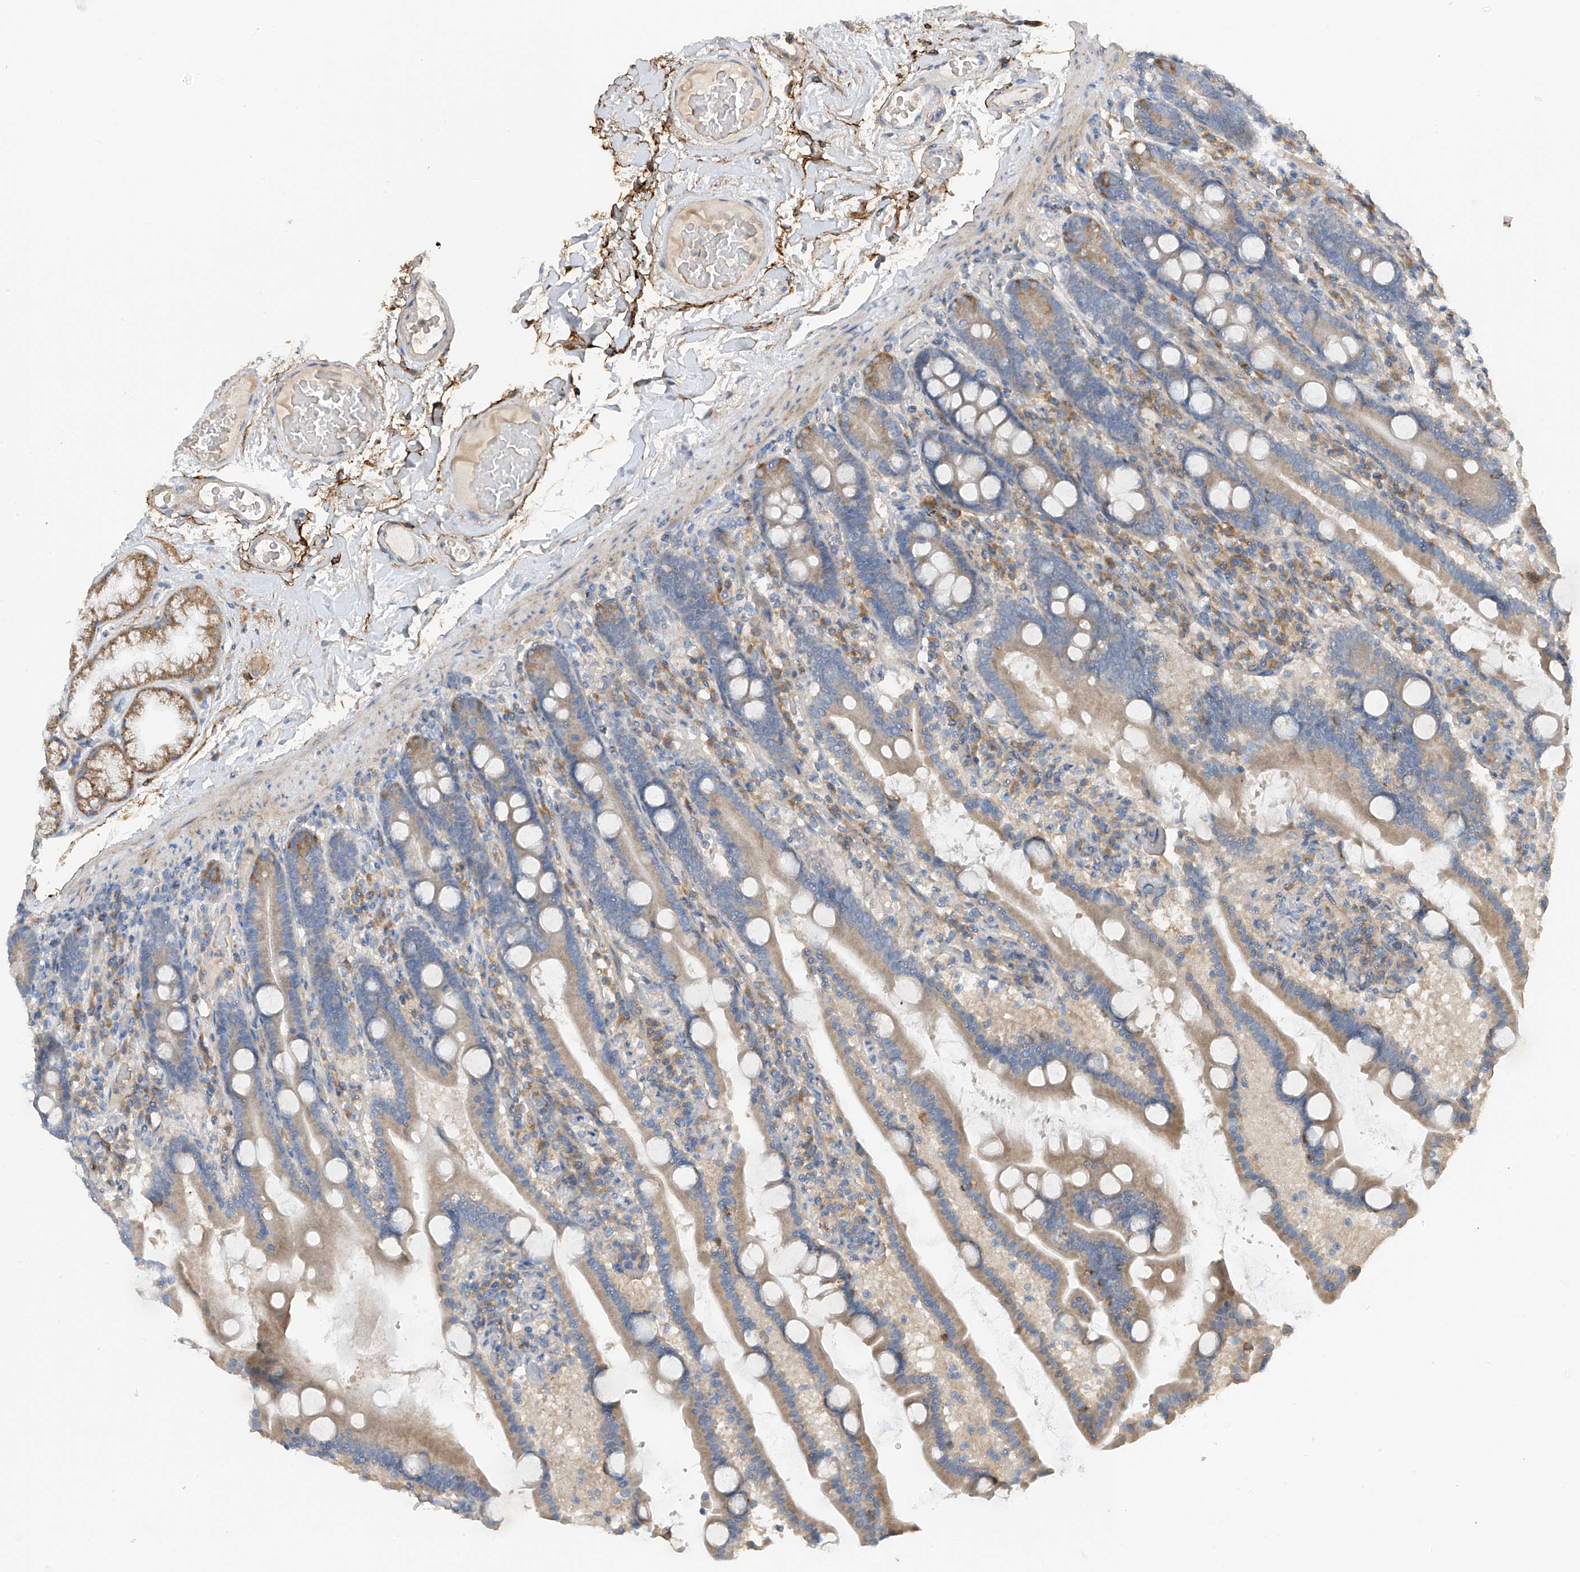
{"staining": {"intensity": "negative", "quantity": "none", "location": "none"}, "tissue": "duodenum", "cell_type": "Glandular cells", "image_type": "normal", "snomed": [{"axis": "morphology", "description": "Normal tissue, NOS"}, {"axis": "topography", "description": "Duodenum"}], "caption": "Immunohistochemical staining of benign duodenum displays no significant expression in glandular cells. (DAB (3,3'-diaminobenzidine) immunohistochemistry, high magnification).", "gene": "GALNTL6", "patient": {"sex": "male", "age": 55}}